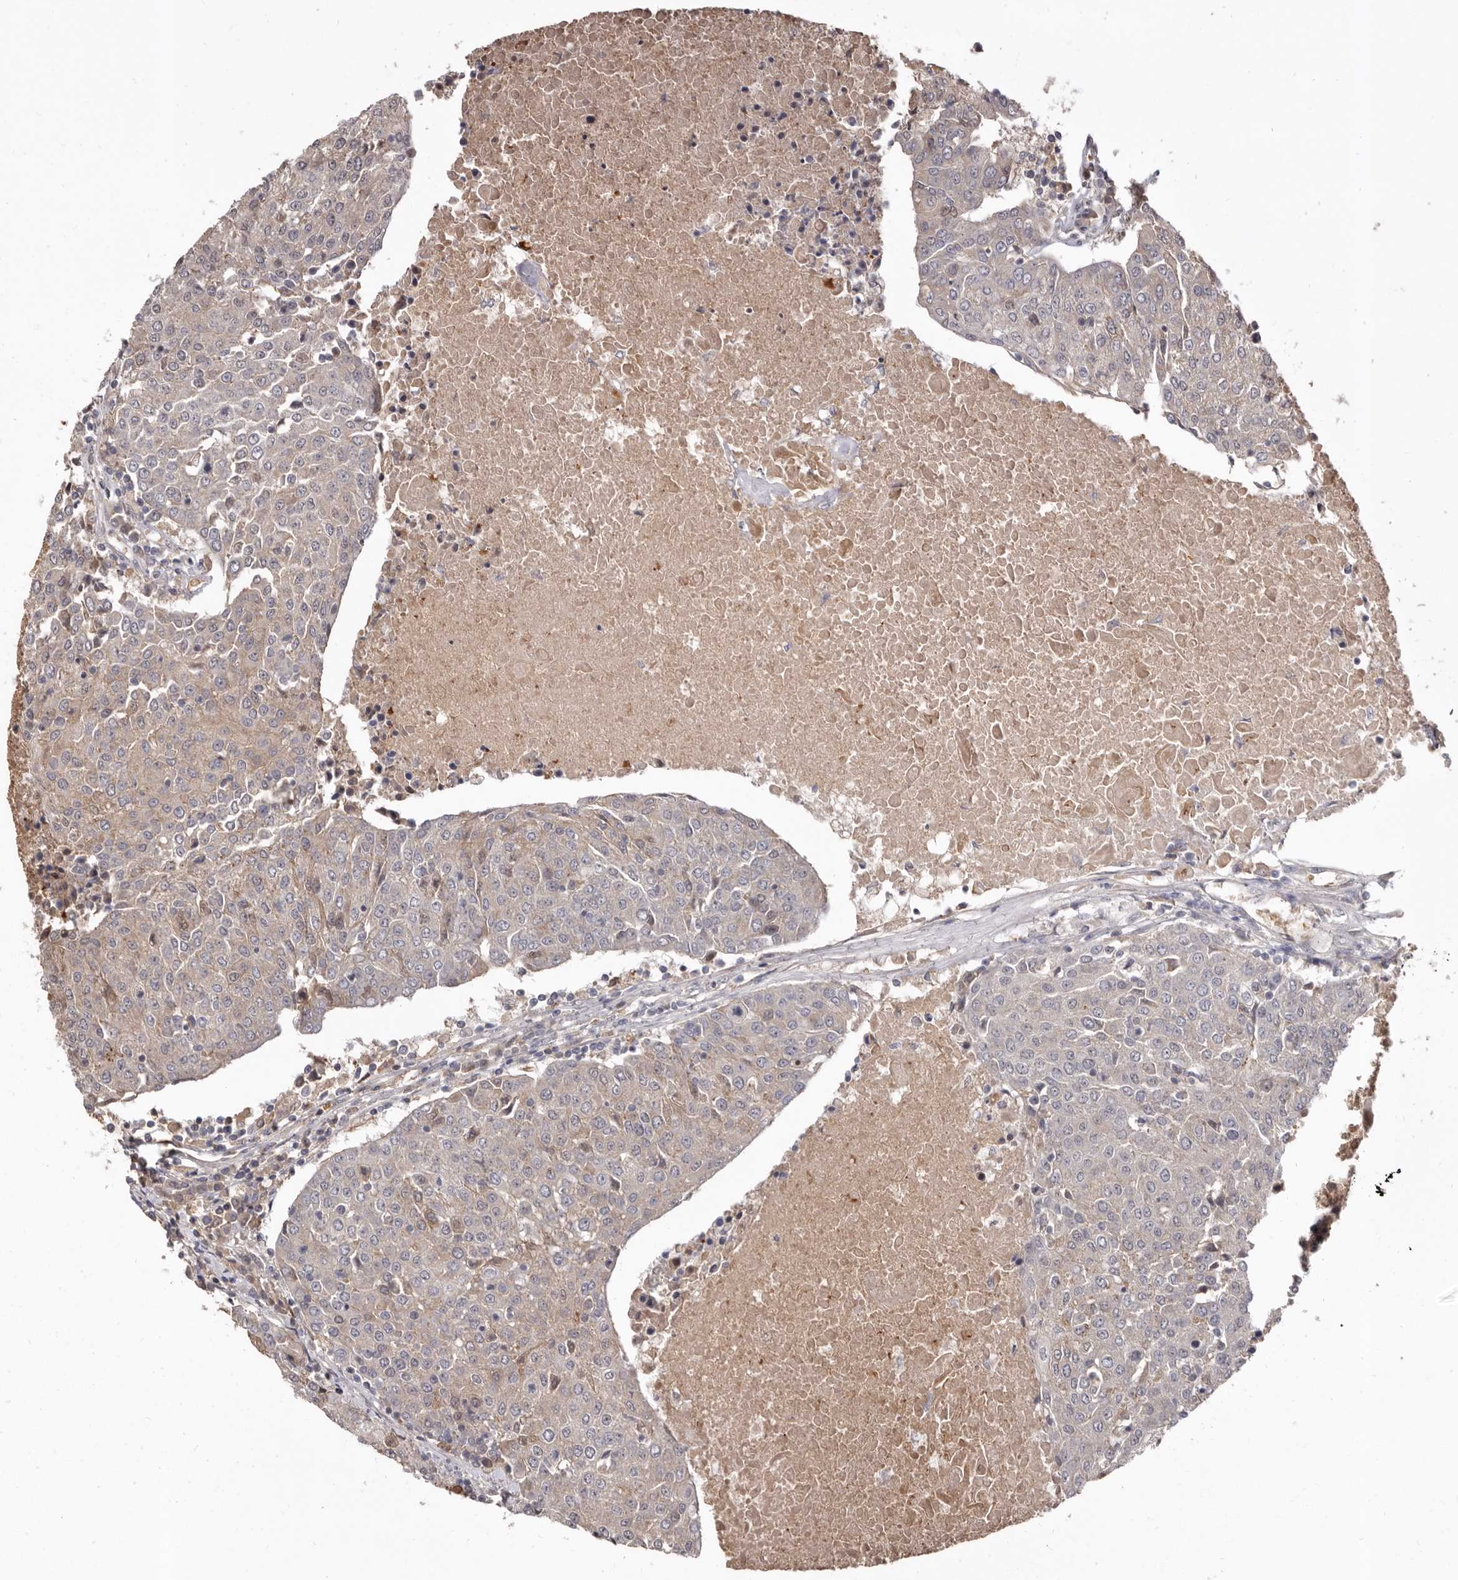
{"staining": {"intensity": "weak", "quantity": "<25%", "location": "cytoplasmic/membranous"}, "tissue": "urothelial cancer", "cell_type": "Tumor cells", "image_type": "cancer", "snomed": [{"axis": "morphology", "description": "Urothelial carcinoma, High grade"}, {"axis": "topography", "description": "Urinary bladder"}], "caption": "Tumor cells show no significant protein positivity in high-grade urothelial carcinoma.", "gene": "LRGUK", "patient": {"sex": "female", "age": 85}}